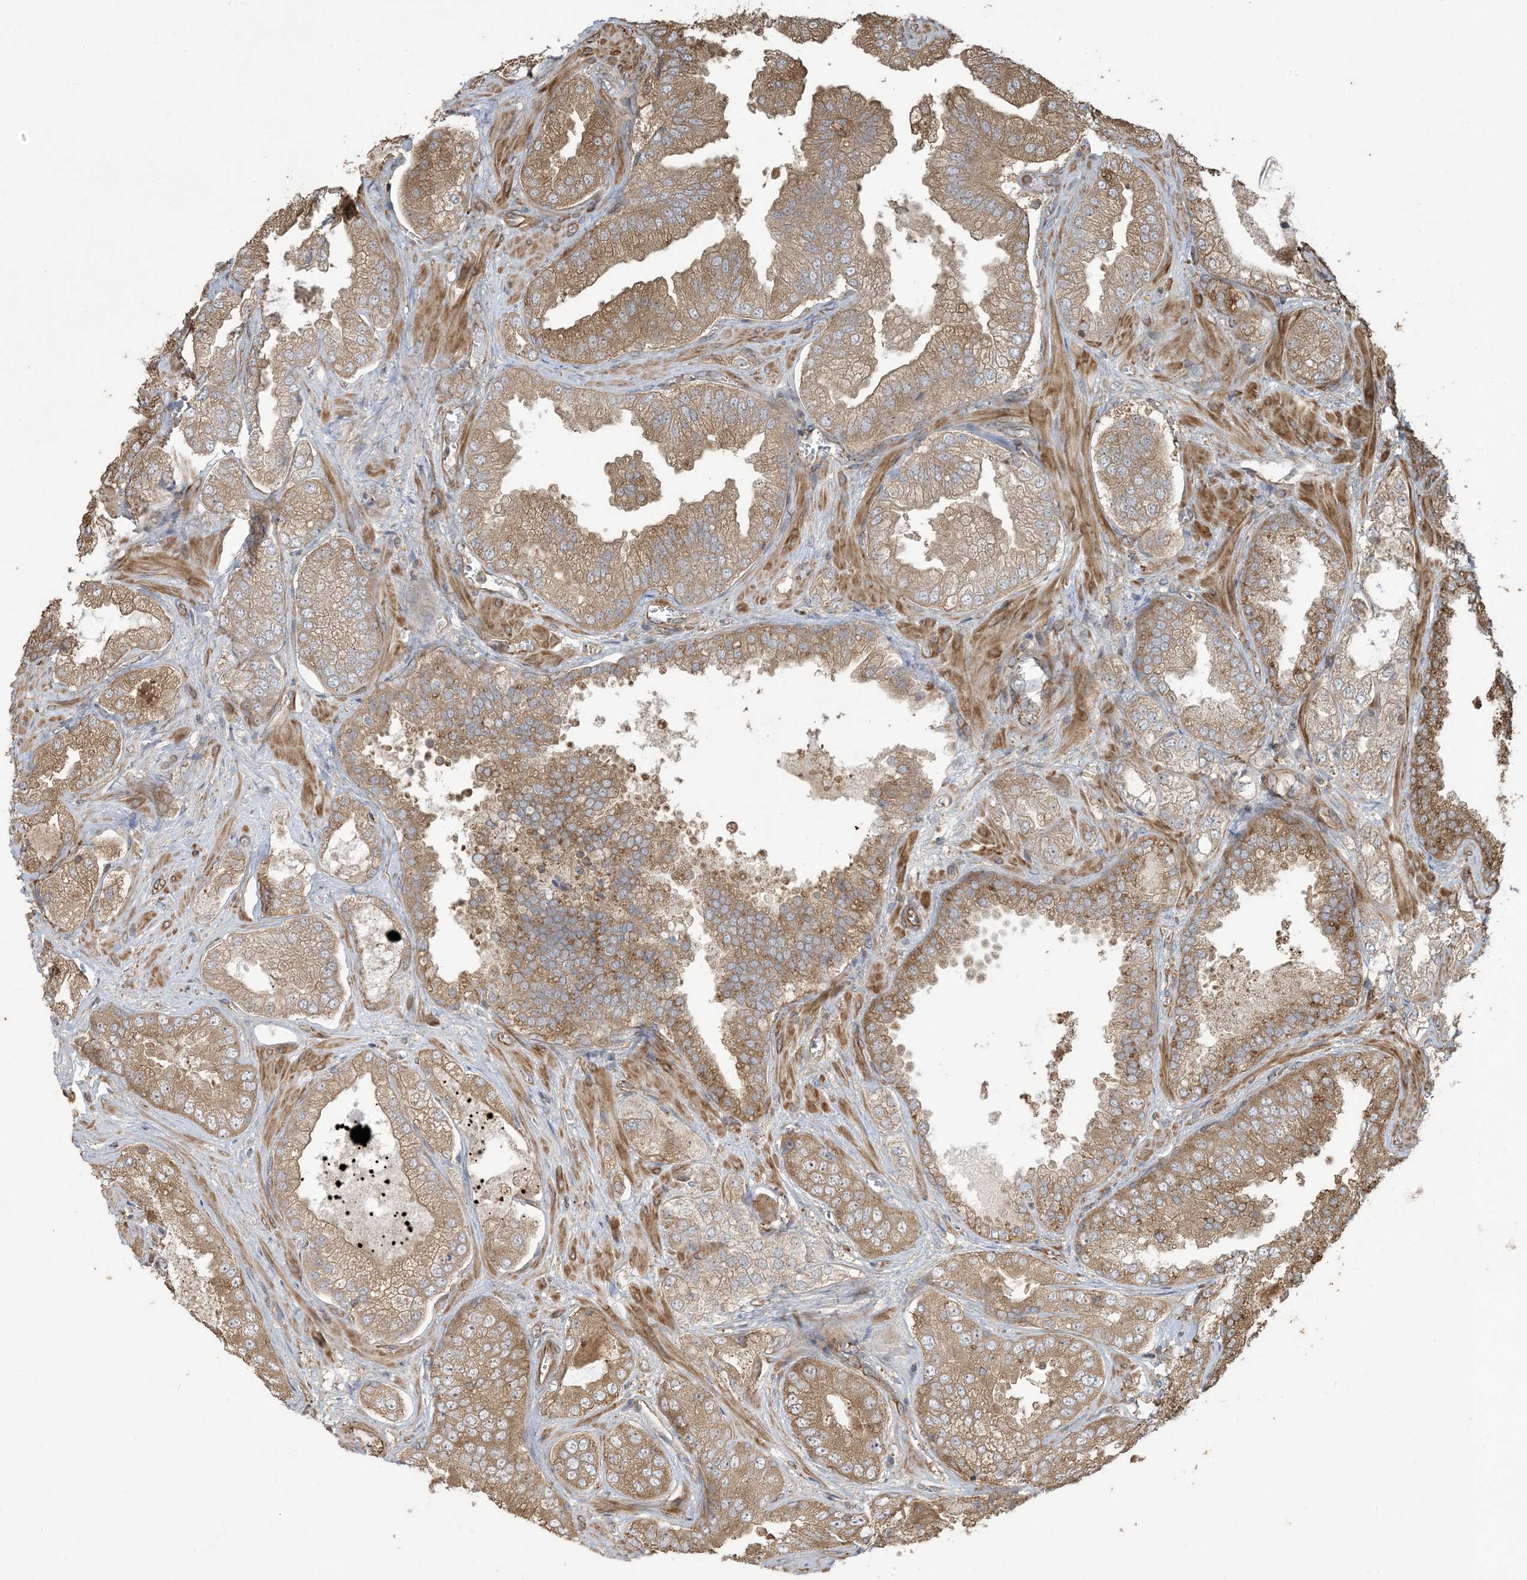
{"staining": {"intensity": "moderate", "quantity": ">75%", "location": "cytoplasmic/membranous"}, "tissue": "prostate cancer", "cell_type": "Tumor cells", "image_type": "cancer", "snomed": [{"axis": "morphology", "description": "Adenocarcinoma, High grade"}, {"axis": "topography", "description": "Prostate"}], "caption": "The immunohistochemical stain highlights moderate cytoplasmic/membranous positivity in tumor cells of prostate cancer tissue.", "gene": "KLHL18", "patient": {"sex": "male", "age": 58}}